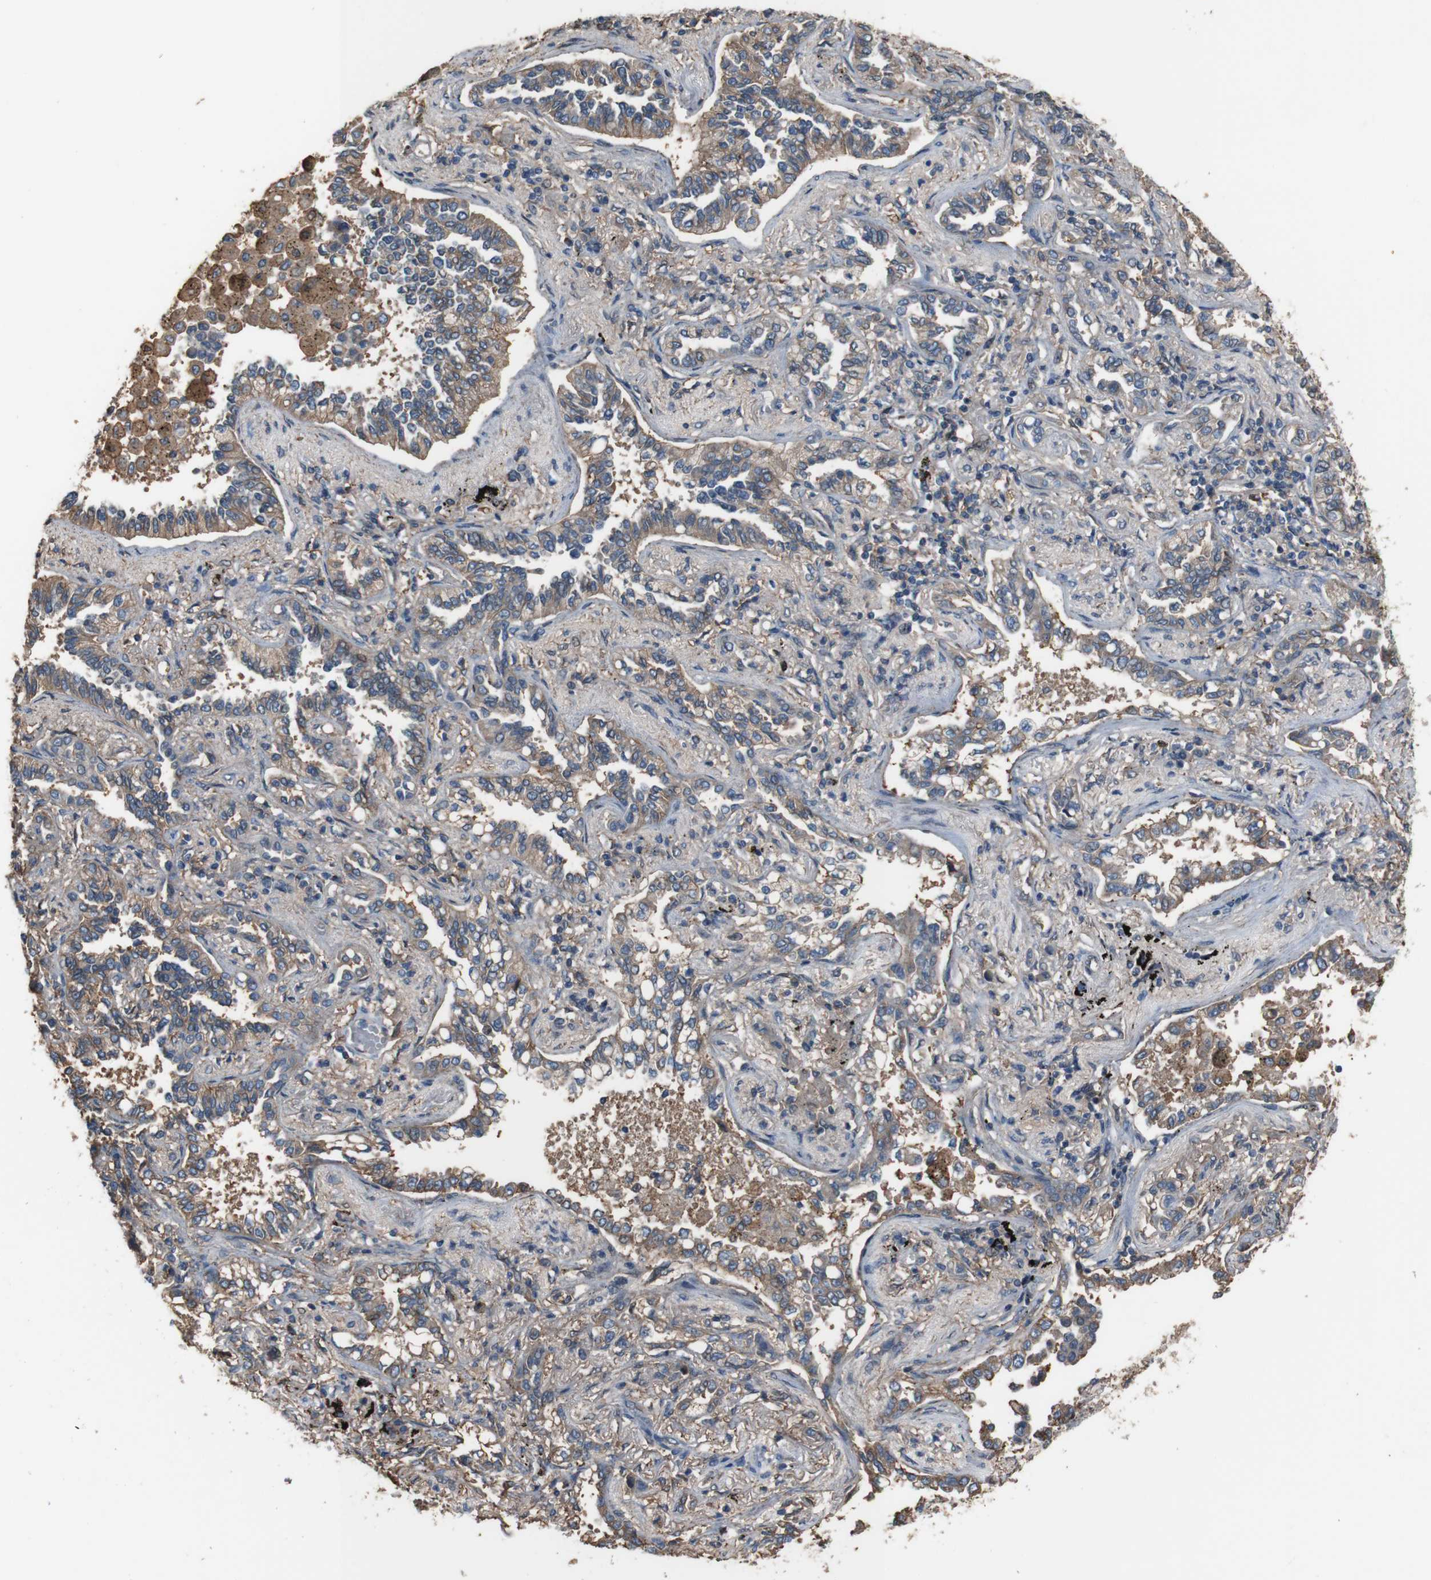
{"staining": {"intensity": "moderate", "quantity": "25%-75%", "location": "cytoplasmic/membranous"}, "tissue": "lung cancer", "cell_type": "Tumor cells", "image_type": "cancer", "snomed": [{"axis": "morphology", "description": "Normal tissue, NOS"}, {"axis": "morphology", "description": "Adenocarcinoma, NOS"}, {"axis": "topography", "description": "Lung"}], "caption": "Immunohistochemical staining of adenocarcinoma (lung) shows medium levels of moderate cytoplasmic/membranous protein positivity in approximately 25%-75% of tumor cells. Using DAB (brown) and hematoxylin (blue) stains, captured at high magnification using brightfield microscopy.", "gene": "ATP2B1", "patient": {"sex": "male", "age": 59}}